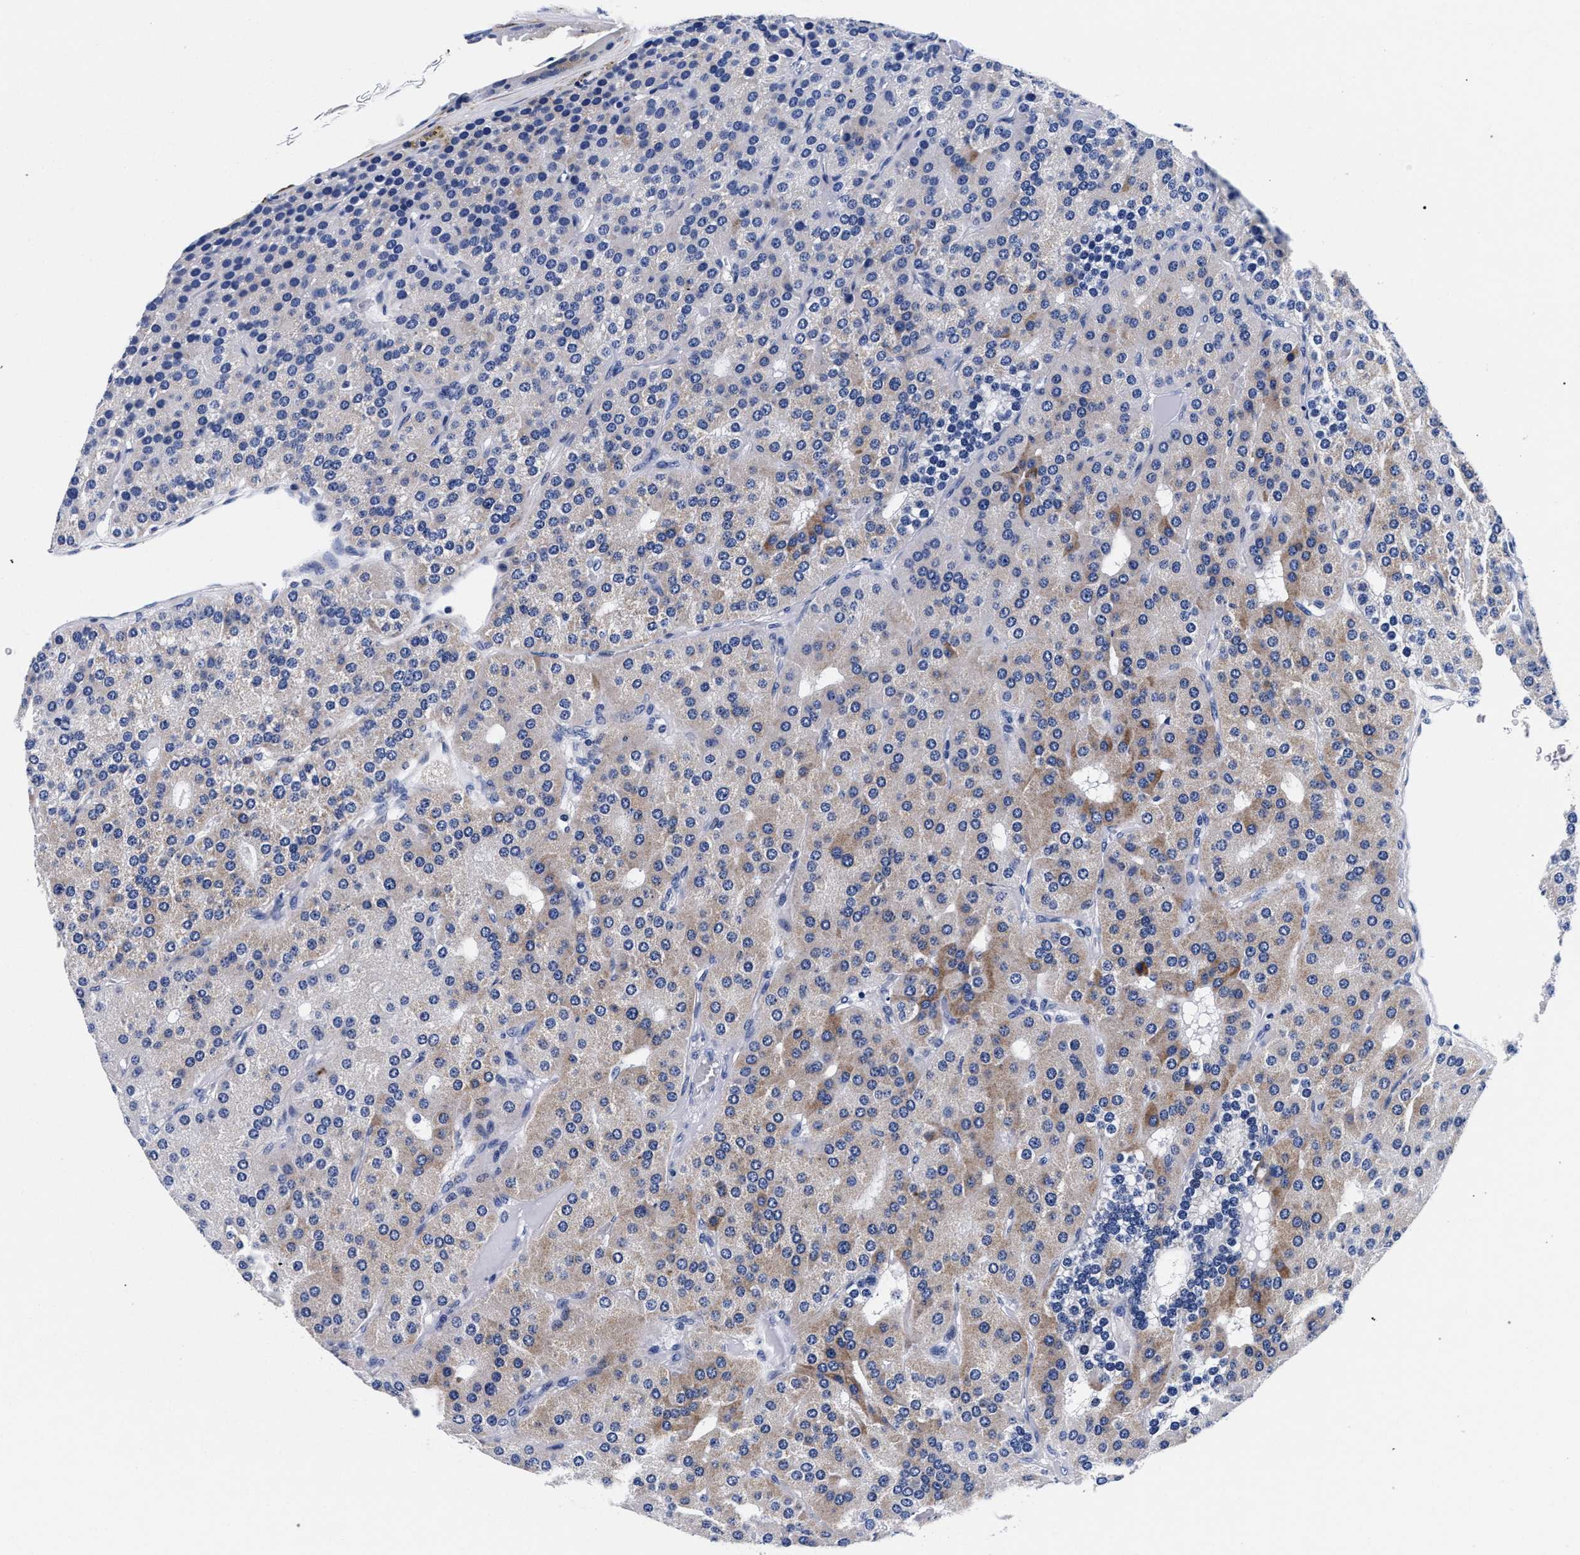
{"staining": {"intensity": "moderate", "quantity": "<25%", "location": "cytoplasmic/membranous"}, "tissue": "parathyroid gland", "cell_type": "Glandular cells", "image_type": "normal", "snomed": [{"axis": "morphology", "description": "Normal tissue, NOS"}, {"axis": "morphology", "description": "Adenoma, NOS"}, {"axis": "topography", "description": "Parathyroid gland"}], "caption": "This histopathology image shows immunohistochemistry staining of unremarkable parathyroid gland, with low moderate cytoplasmic/membranous staining in approximately <25% of glandular cells.", "gene": "RAB3B", "patient": {"sex": "female", "age": 86}}